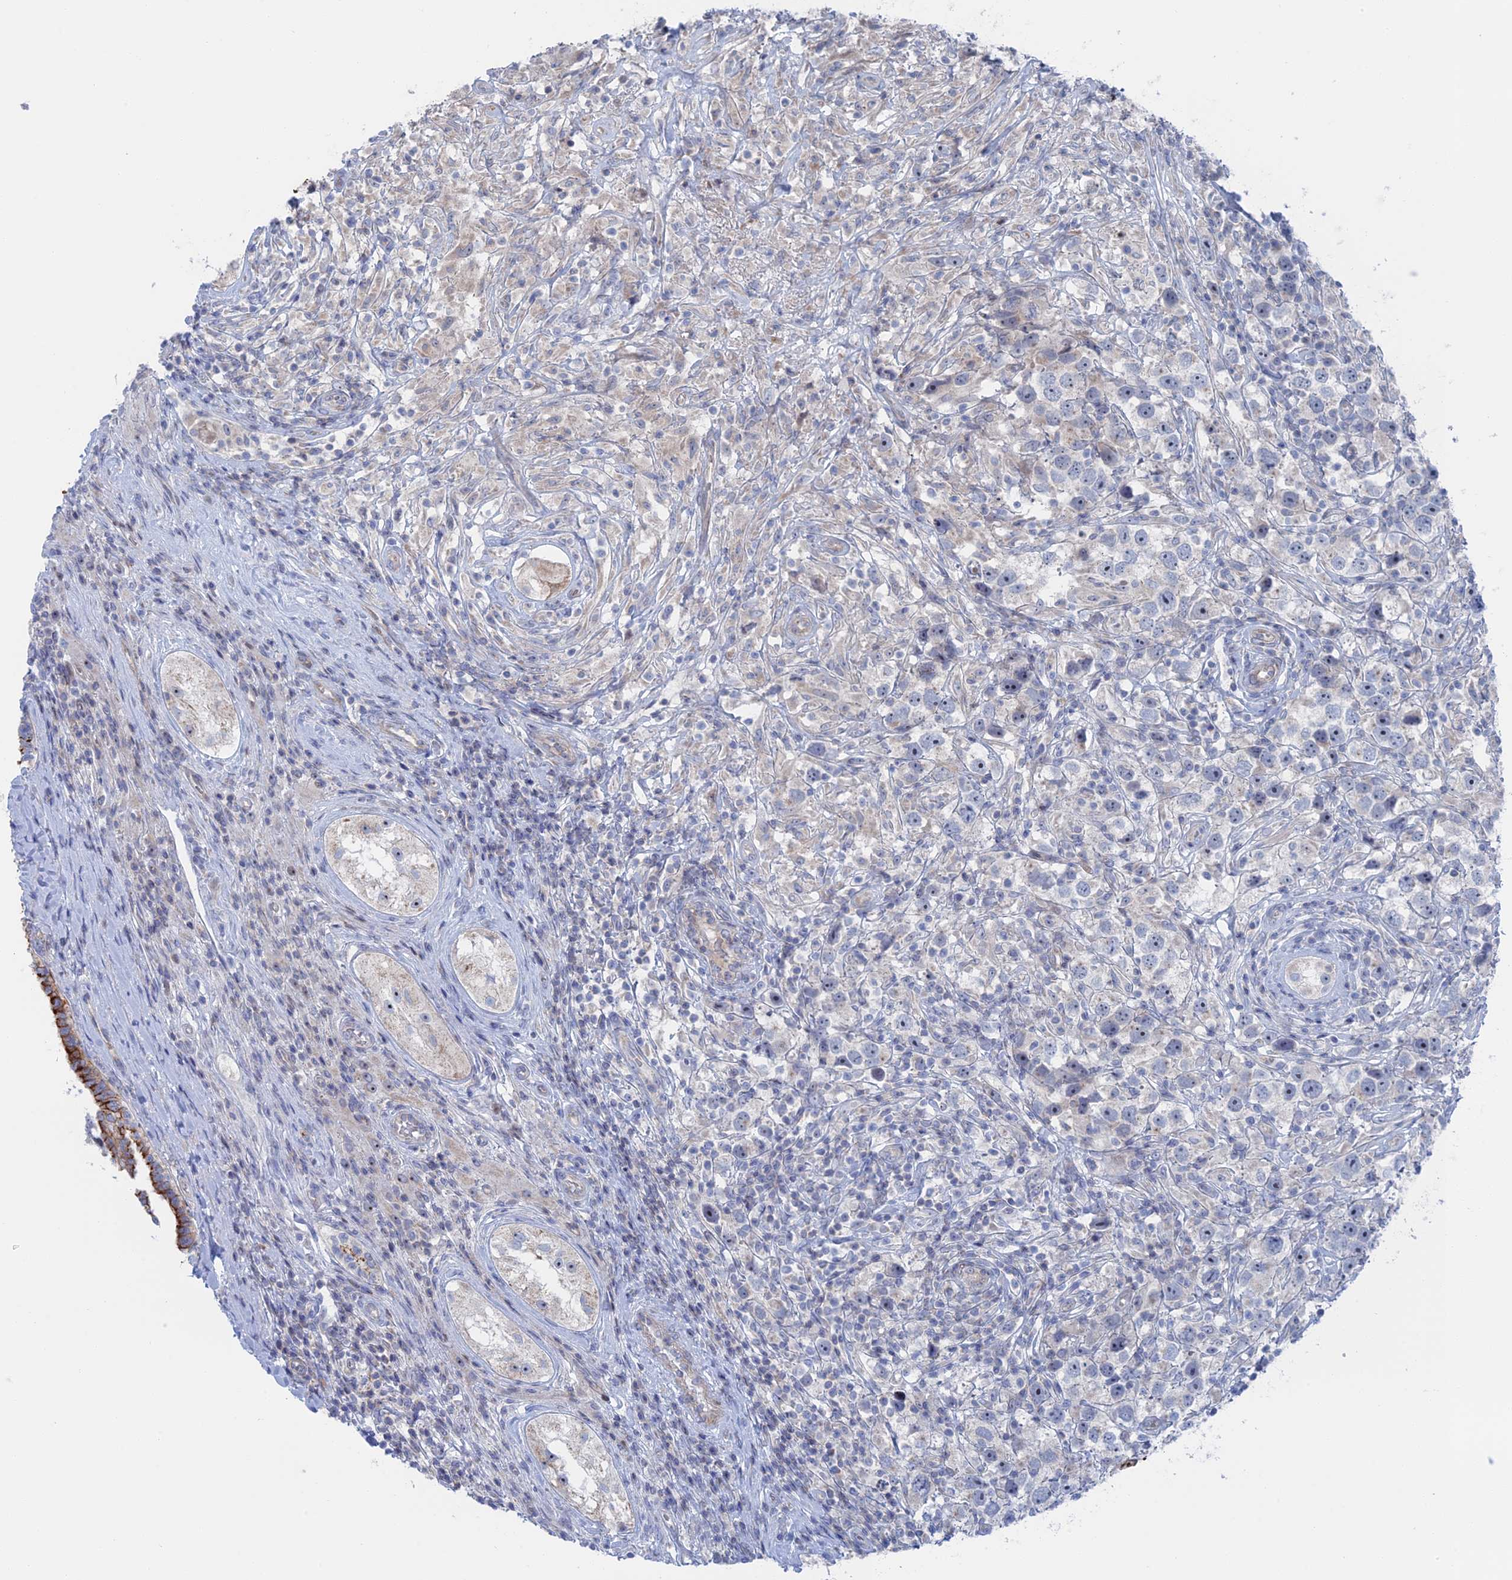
{"staining": {"intensity": "negative", "quantity": "none", "location": "none"}, "tissue": "testis cancer", "cell_type": "Tumor cells", "image_type": "cancer", "snomed": [{"axis": "morphology", "description": "Seminoma, NOS"}, {"axis": "topography", "description": "Testis"}], "caption": "An immunohistochemistry (IHC) image of seminoma (testis) is shown. There is no staining in tumor cells of seminoma (testis). (DAB (3,3'-diaminobenzidine) immunohistochemistry (IHC), high magnification).", "gene": "IL7", "patient": {"sex": "male", "age": 49}}